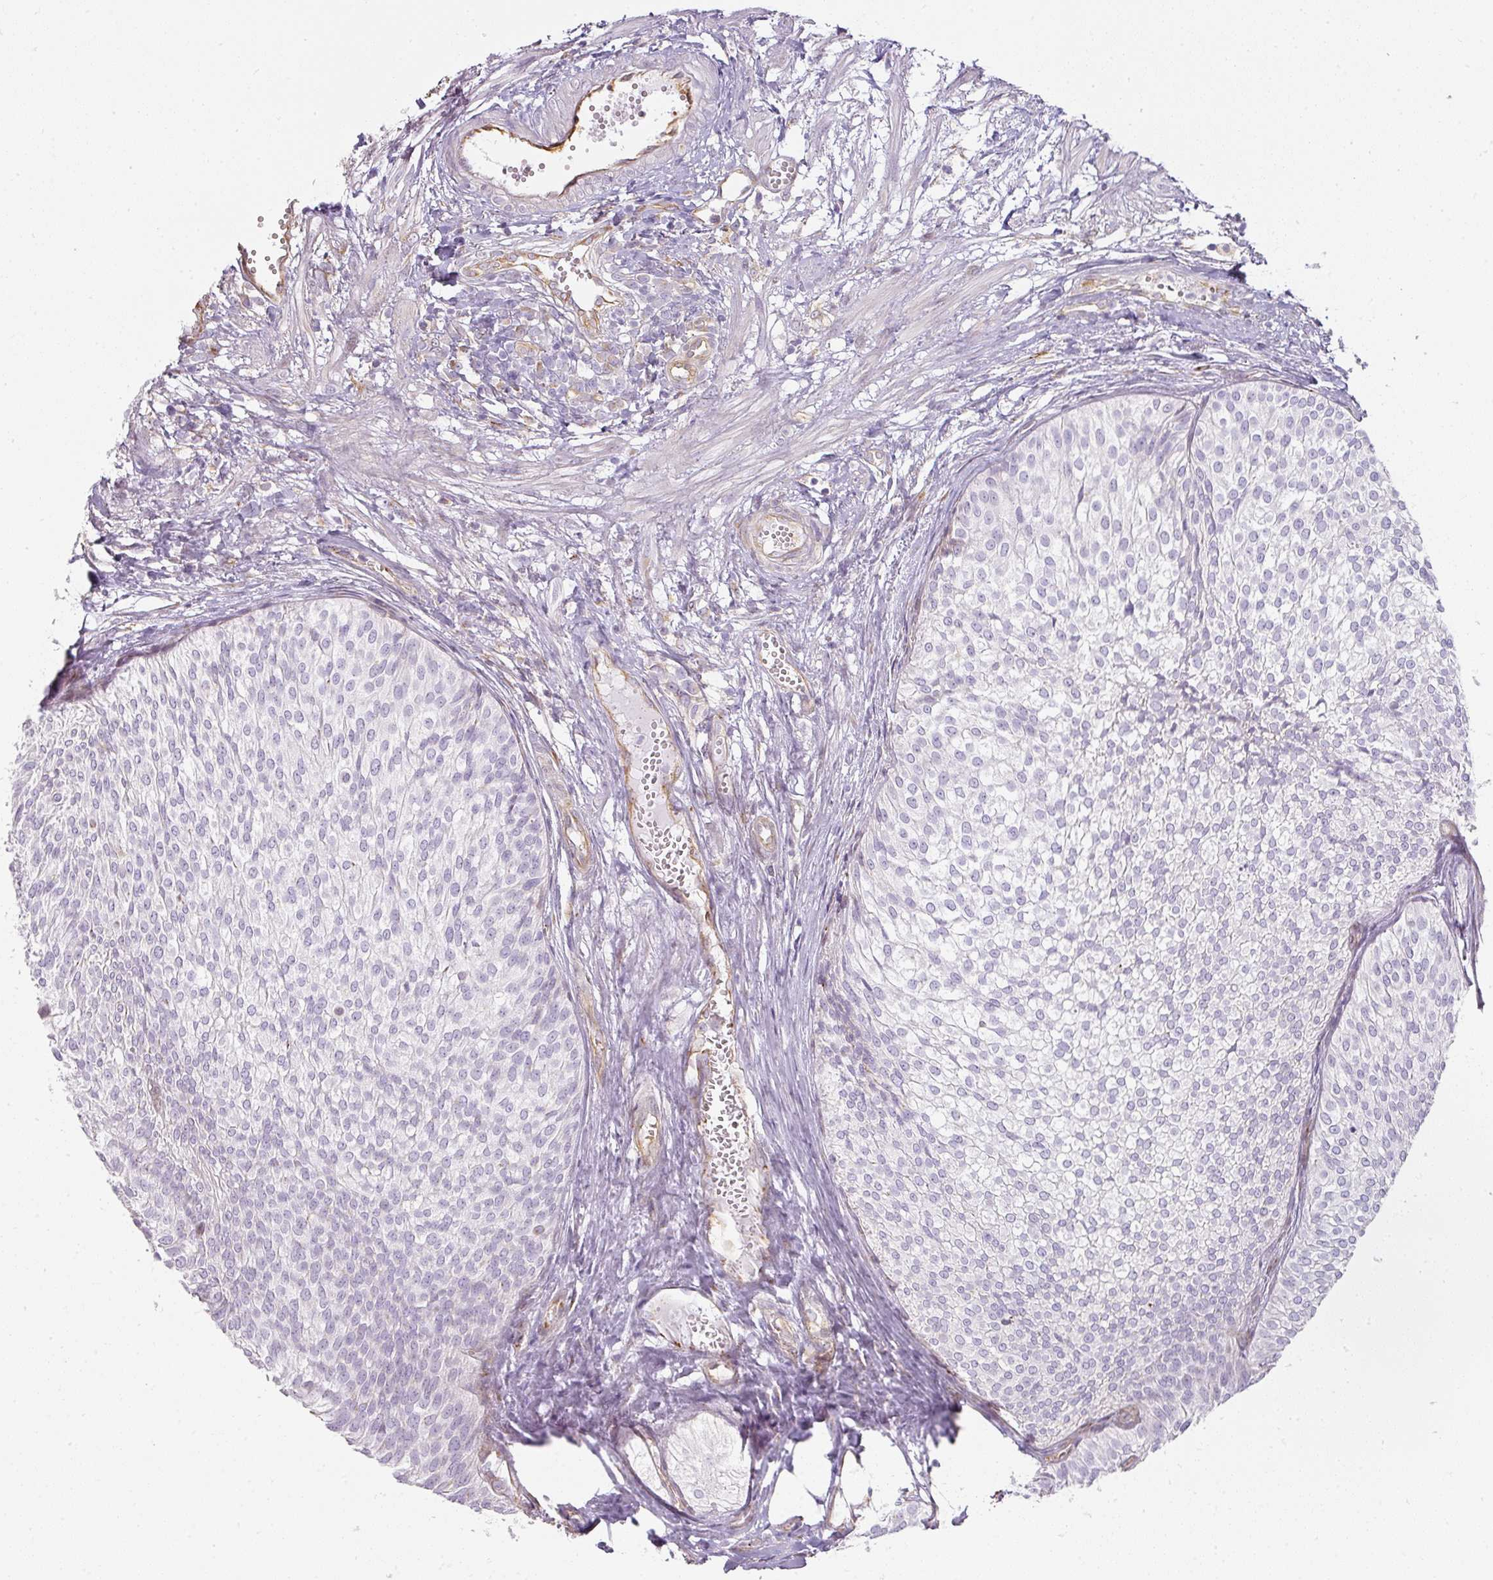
{"staining": {"intensity": "negative", "quantity": "none", "location": "none"}, "tissue": "urothelial cancer", "cell_type": "Tumor cells", "image_type": "cancer", "snomed": [{"axis": "morphology", "description": "Urothelial carcinoma, Low grade"}, {"axis": "topography", "description": "Urinary bladder"}], "caption": "Tumor cells show no significant staining in urothelial cancer.", "gene": "ATP8B2", "patient": {"sex": "male", "age": 91}}